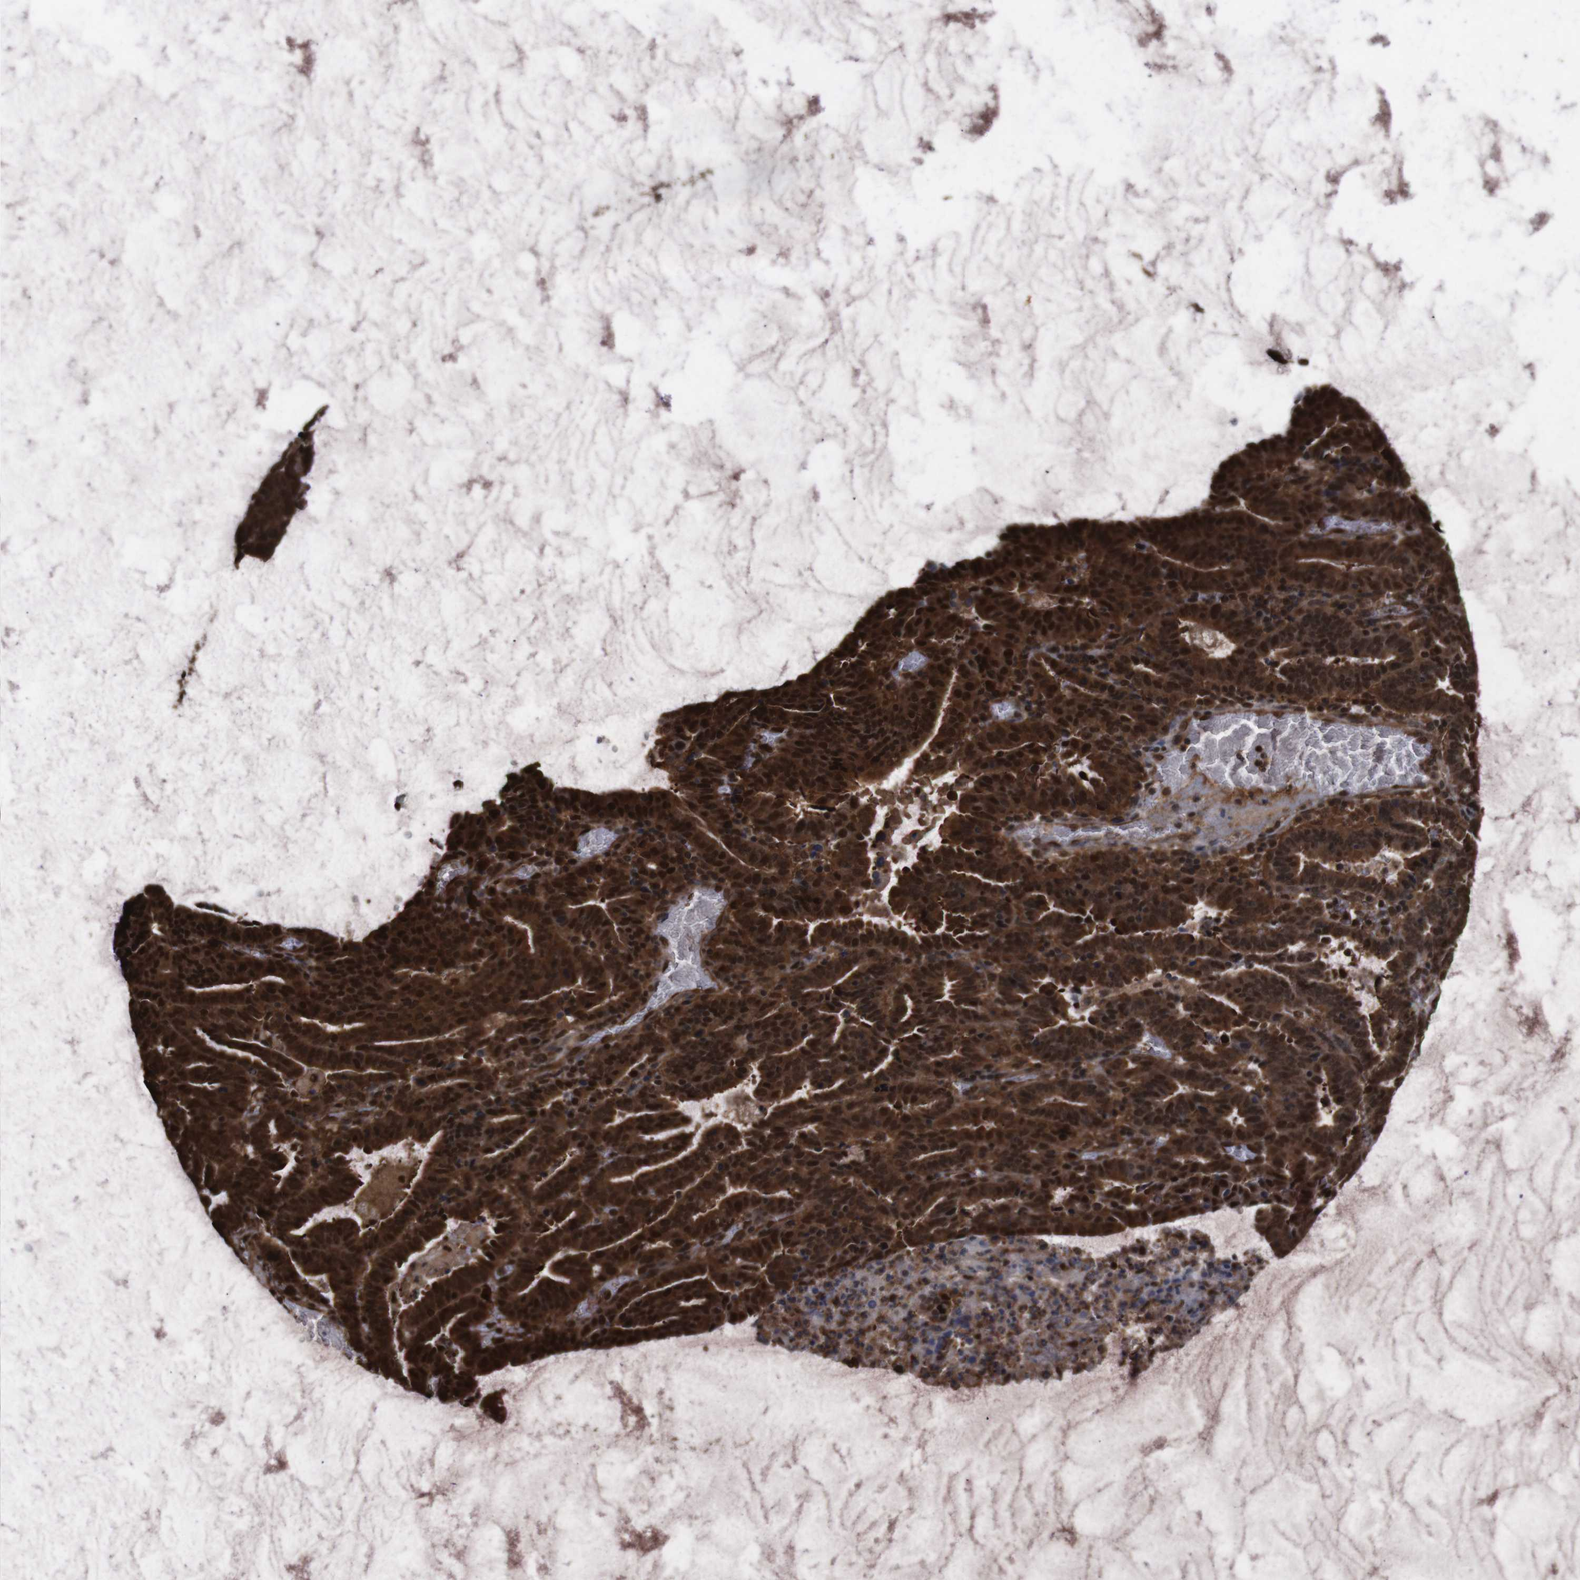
{"staining": {"intensity": "strong", "quantity": ">75%", "location": "cytoplasmic/membranous,nuclear"}, "tissue": "endometrial cancer", "cell_type": "Tumor cells", "image_type": "cancer", "snomed": [{"axis": "morphology", "description": "Adenocarcinoma, NOS"}, {"axis": "topography", "description": "Uterus"}], "caption": "This image exhibits immunohistochemistry staining of human endometrial adenocarcinoma, with high strong cytoplasmic/membranous and nuclear positivity in approximately >75% of tumor cells.", "gene": "VCP", "patient": {"sex": "female", "age": 83}}